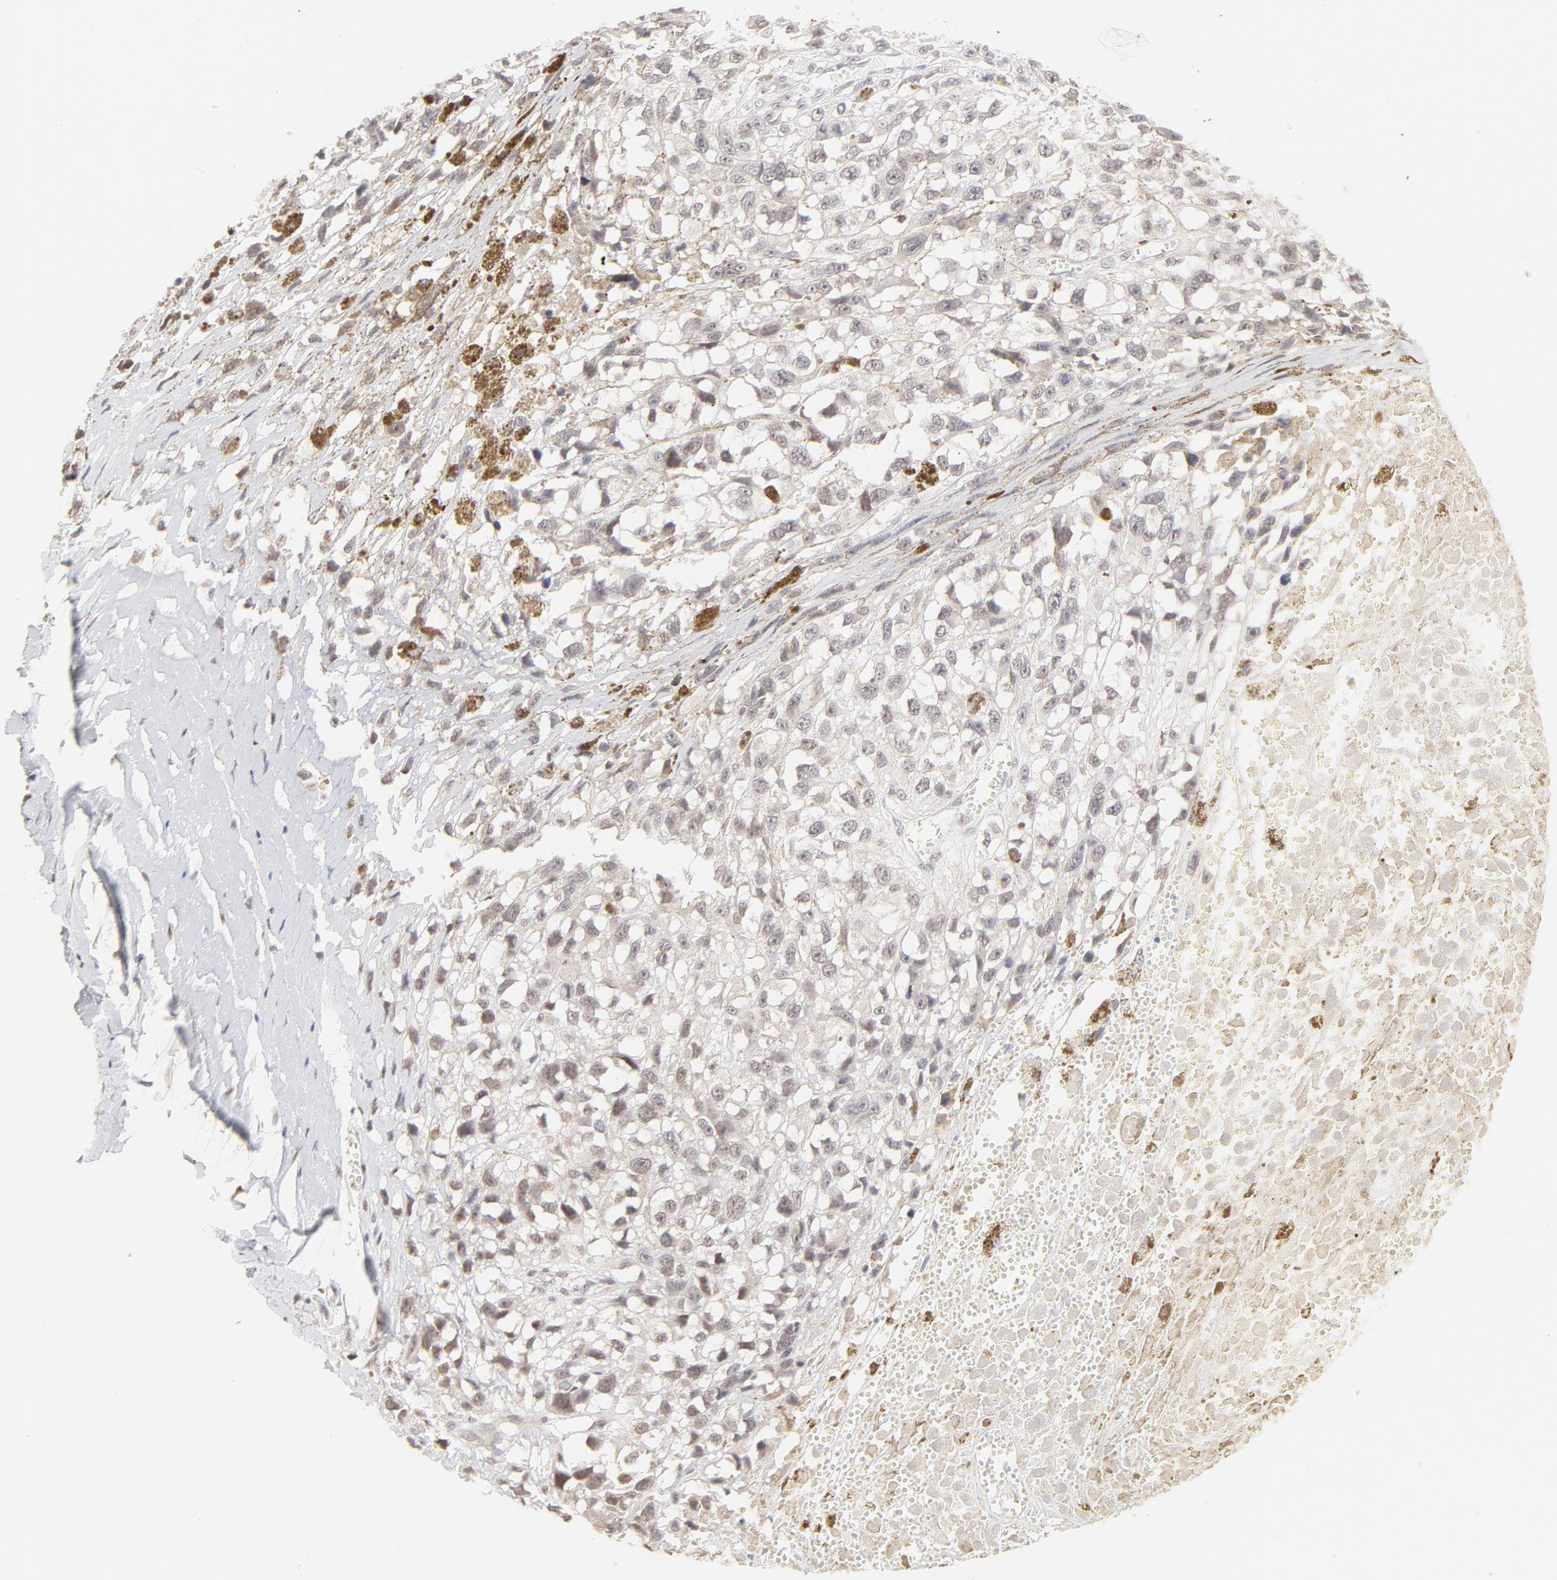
{"staining": {"intensity": "weak", "quantity": "<25%", "location": "nuclear"}, "tissue": "melanoma", "cell_type": "Tumor cells", "image_type": "cancer", "snomed": [{"axis": "morphology", "description": "Malignant melanoma, Metastatic site"}, {"axis": "topography", "description": "Lymph node"}], "caption": "This is an immunohistochemistry (IHC) histopathology image of human melanoma. There is no staining in tumor cells.", "gene": "PBX3", "patient": {"sex": "male", "age": 59}}